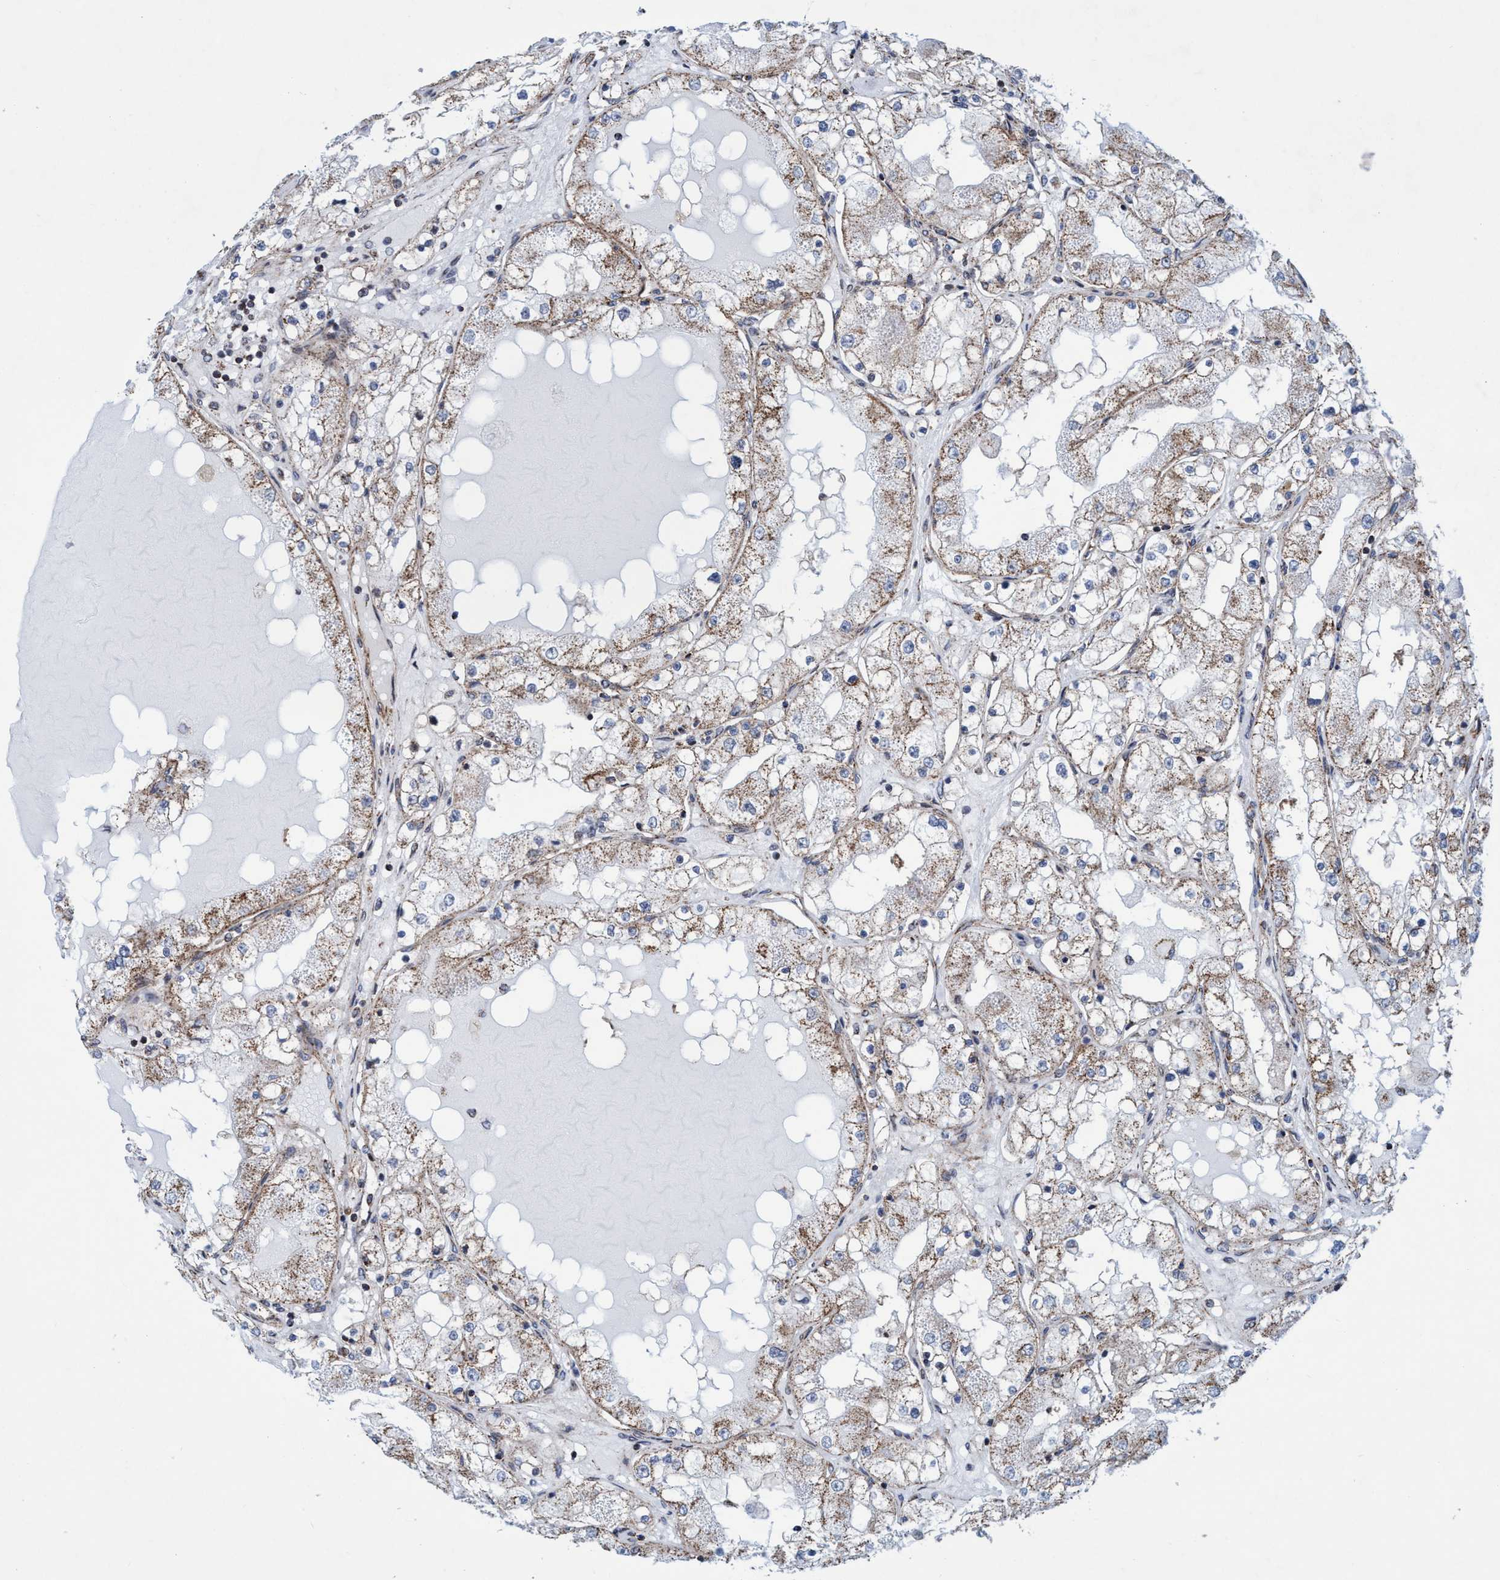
{"staining": {"intensity": "weak", "quantity": ">75%", "location": "cytoplasmic/membranous"}, "tissue": "renal cancer", "cell_type": "Tumor cells", "image_type": "cancer", "snomed": [{"axis": "morphology", "description": "Adenocarcinoma, NOS"}, {"axis": "topography", "description": "Kidney"}], "caption": "Human renal adenocarcinoma stained with a protein marker exhibits weak staining in tumor cells.", "gene": "POLR1F", "patient": {"sex": "male", "age": 68}}